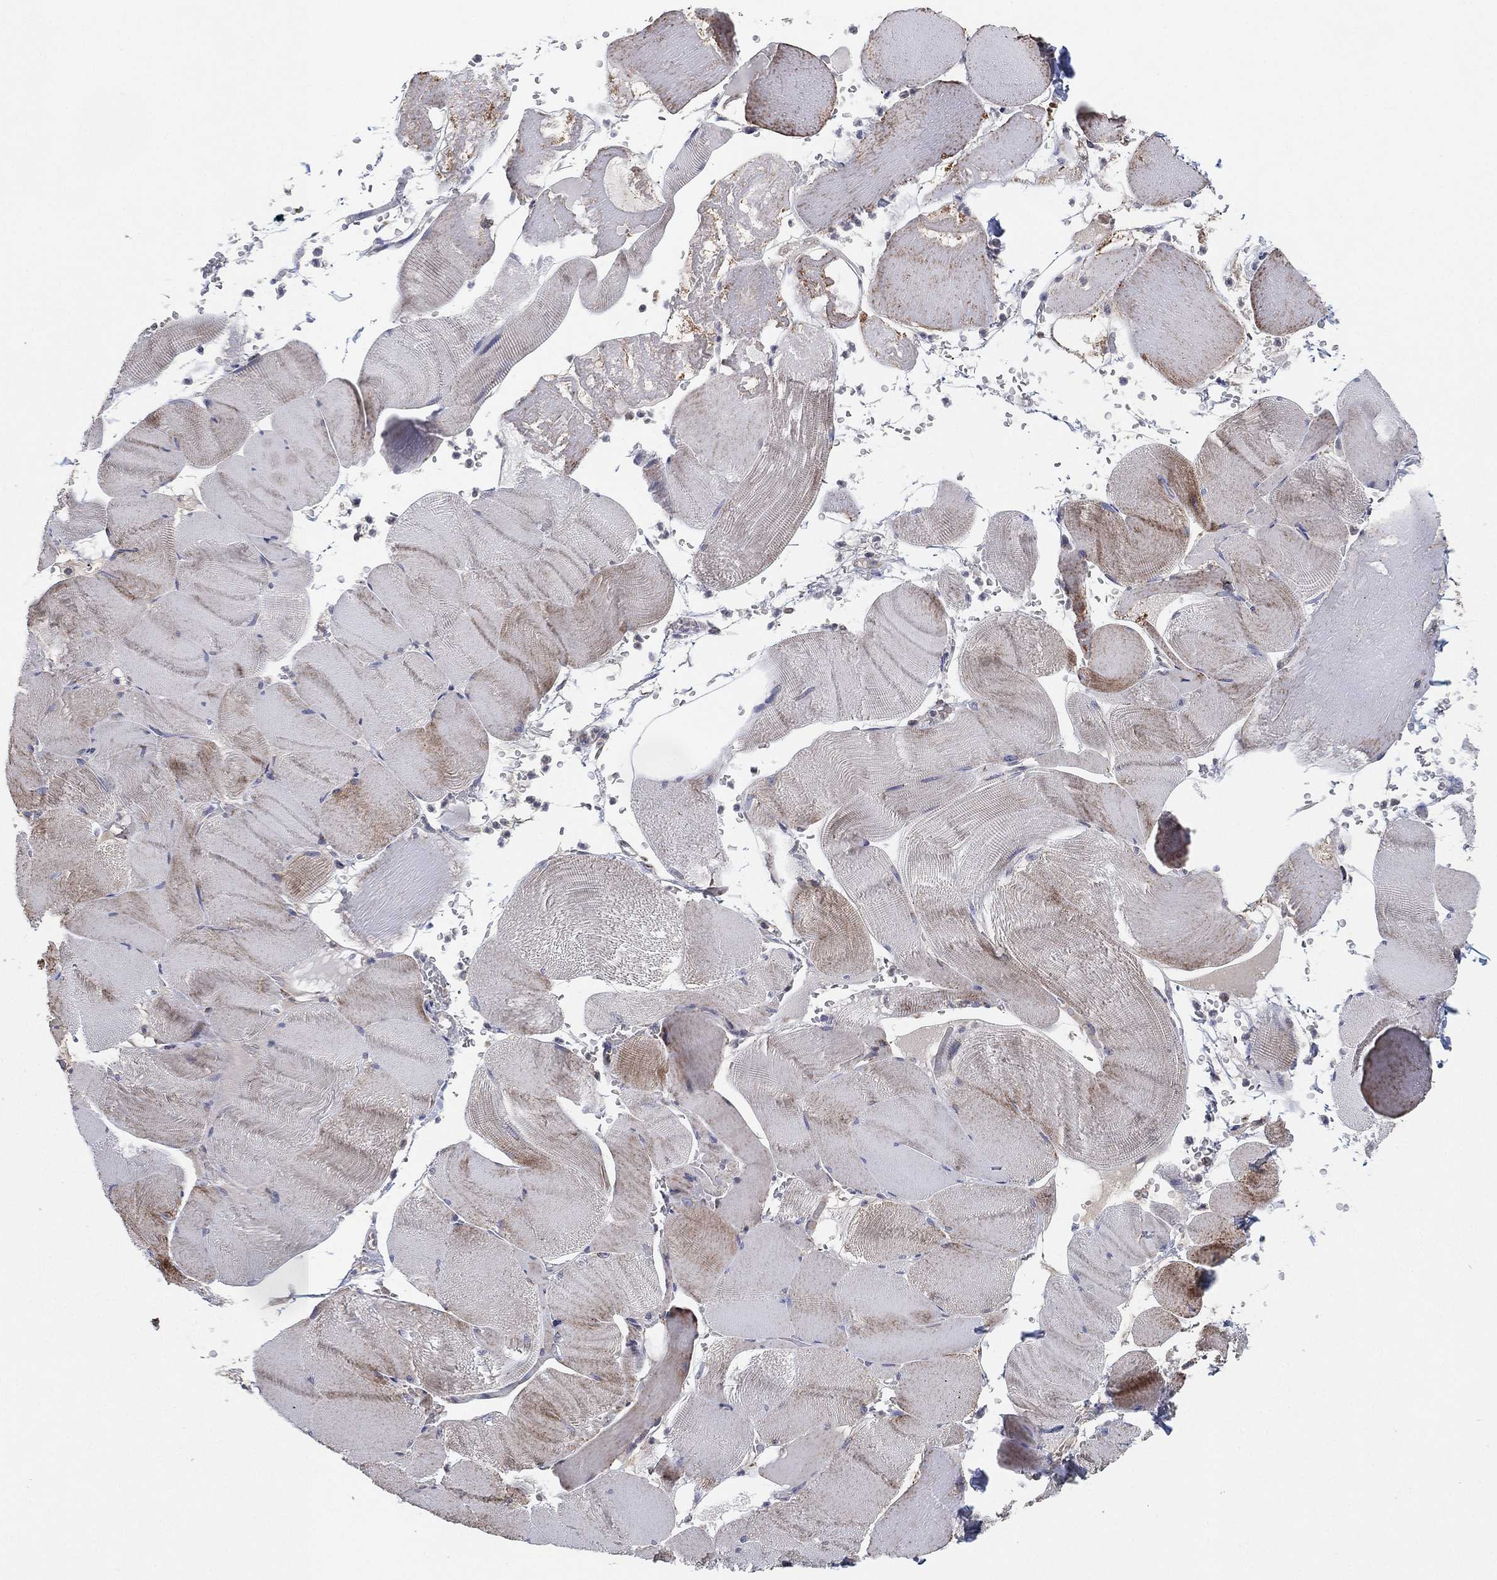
{"staining": {"intensity": "weak", "quantity": "<25%", "location": "cytoplasmic/membranous"}, "tissue": "skeletal muscle", "cell_type": "Myocytes", "image_type": "normal", "snomed": [{"axis": "morphology", "description": "Normal tissue, NOS"}, {"axis": "topography", "description": "Skeletal muscle"}], "caption": "This is an immunohistochemistry histopathology image of benign human skeletal muscle. There is no staining in myocytes.", "gene": "PSMG4", "patient": {"sex": "male", "age": 56}}